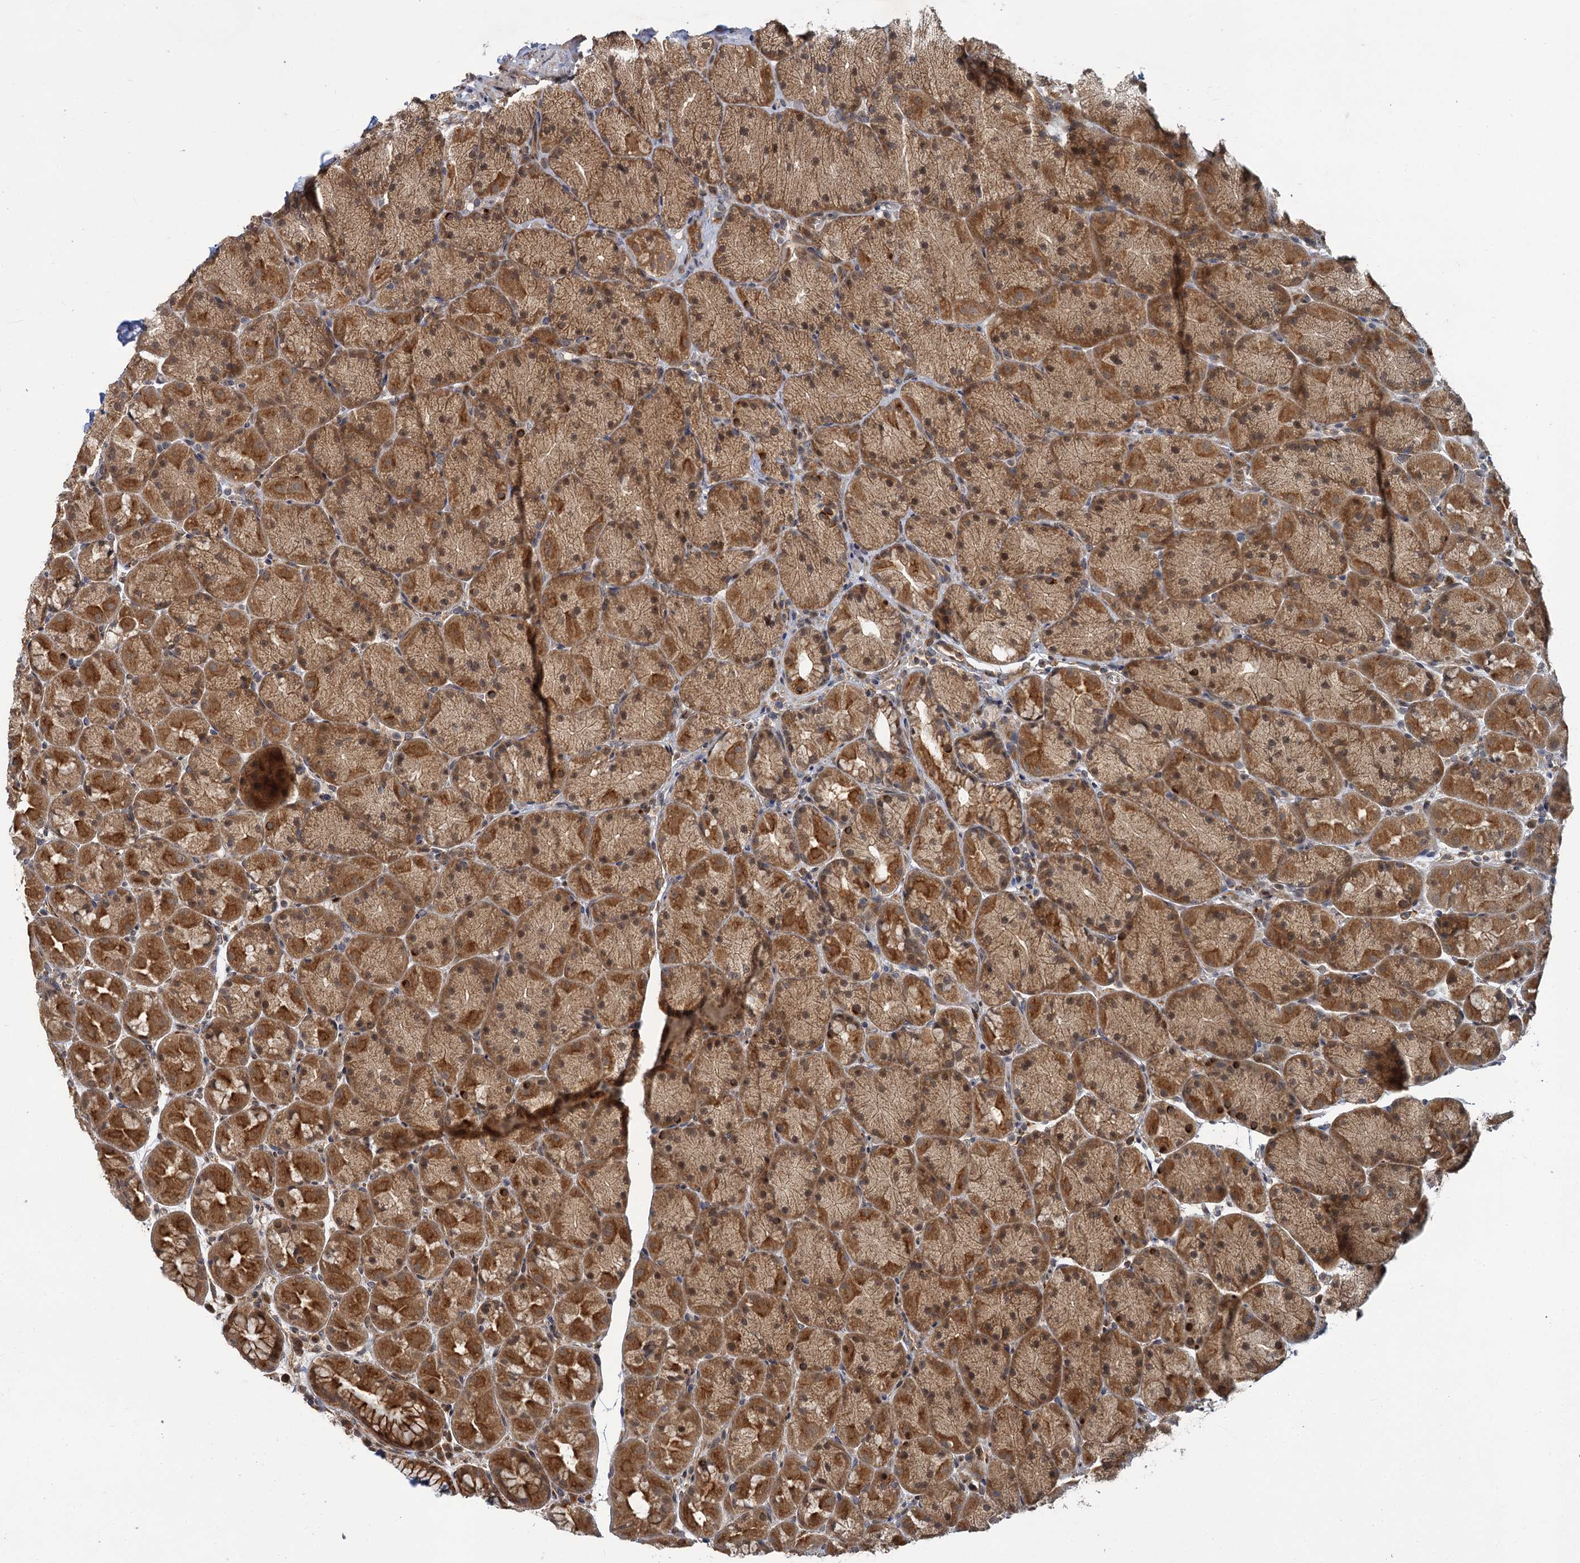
{"staining": {"intensity": "moderate", "quantity": ">75%", "location": "cytoplasmic/membranous"}, "tissue": "stomach", "cell_type": "Glandular cells", "image_type": "normal", "snomed": [{"axis": "morphology", "description": "Normal tissue, NOS"}, {"axis": "topography", "description": "Stomach, upper"}, {"axis": "topography", "description": "Stomach, lower"}], "caption": "High-magnification brightfield microscopy of unremarkable stomach stained with DAB (brown) and counterstained with hematoxylin (blue). glandular cells exhibit moderate cytoplasmic/membranous positivity is appreciated in approximately>75% of cells.", "gene": "APBA2", "patient": {"sex": "male", "age": 67}}